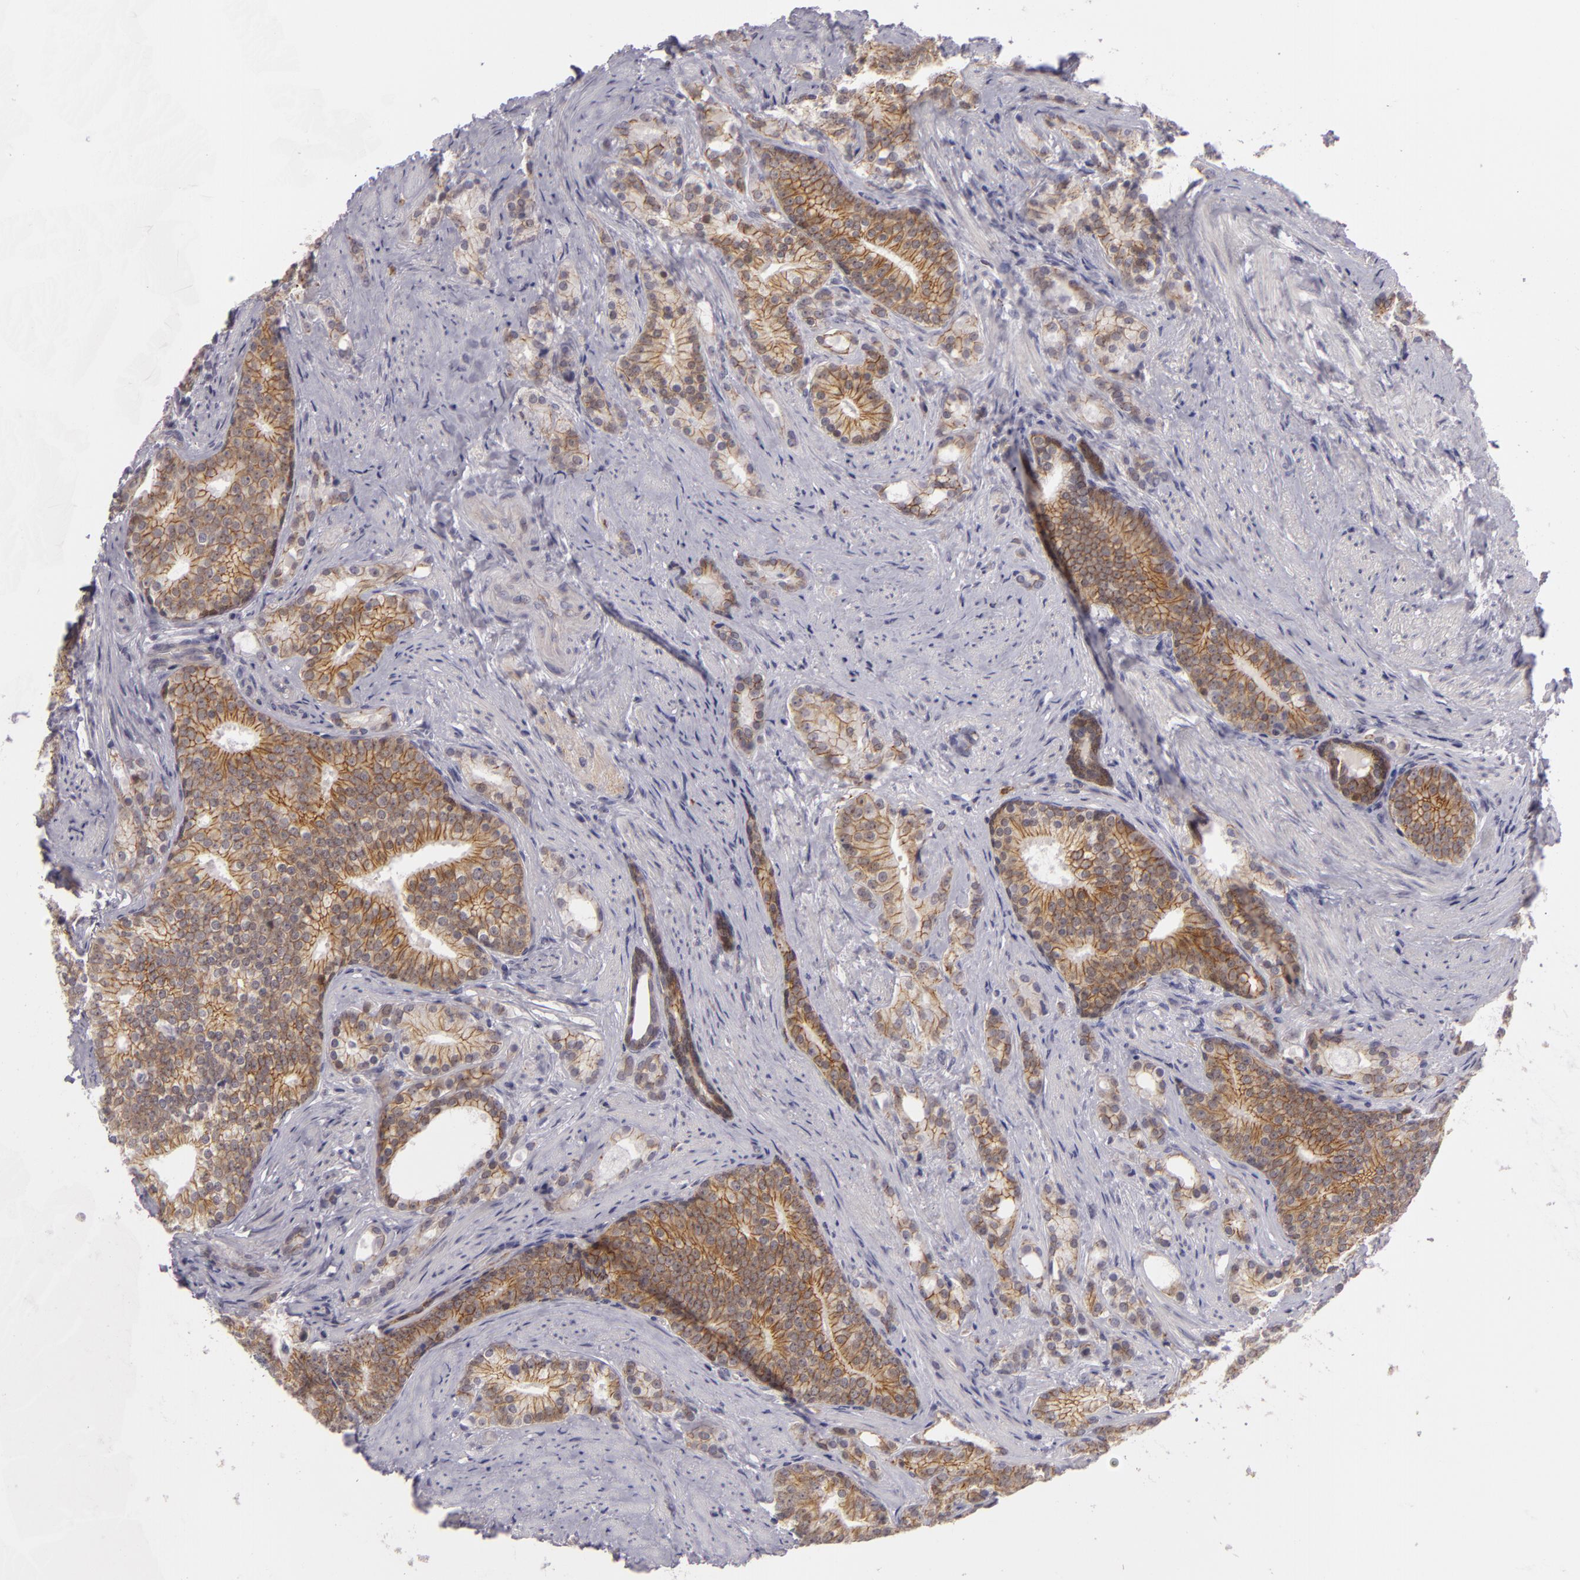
{"staining": {"intensity": "moderate", "quantity": ">75%", "location": "cytoplasmic/membranous"}, "tissue": "prostate cancer", "cell_type": "Tumor cells", "image_type": "cancer", "snomed": [{"axis": "morphology", "description": "Adenocarcinoma, Low grade"}, {"axis": "topography", "description": "Prostate"}], "caption": "Immunohistochemistry (IHC) (DAB (3,3'-diaminobenzidine)) staining of human prostate adenocarcinoma (low-grade) exhibits moderate cytoplasmic/membranous protein expression in approximately >75% of tumor cells.", "gene": "CTNNB1", "patient": {"sex": "male", "age": 71}}